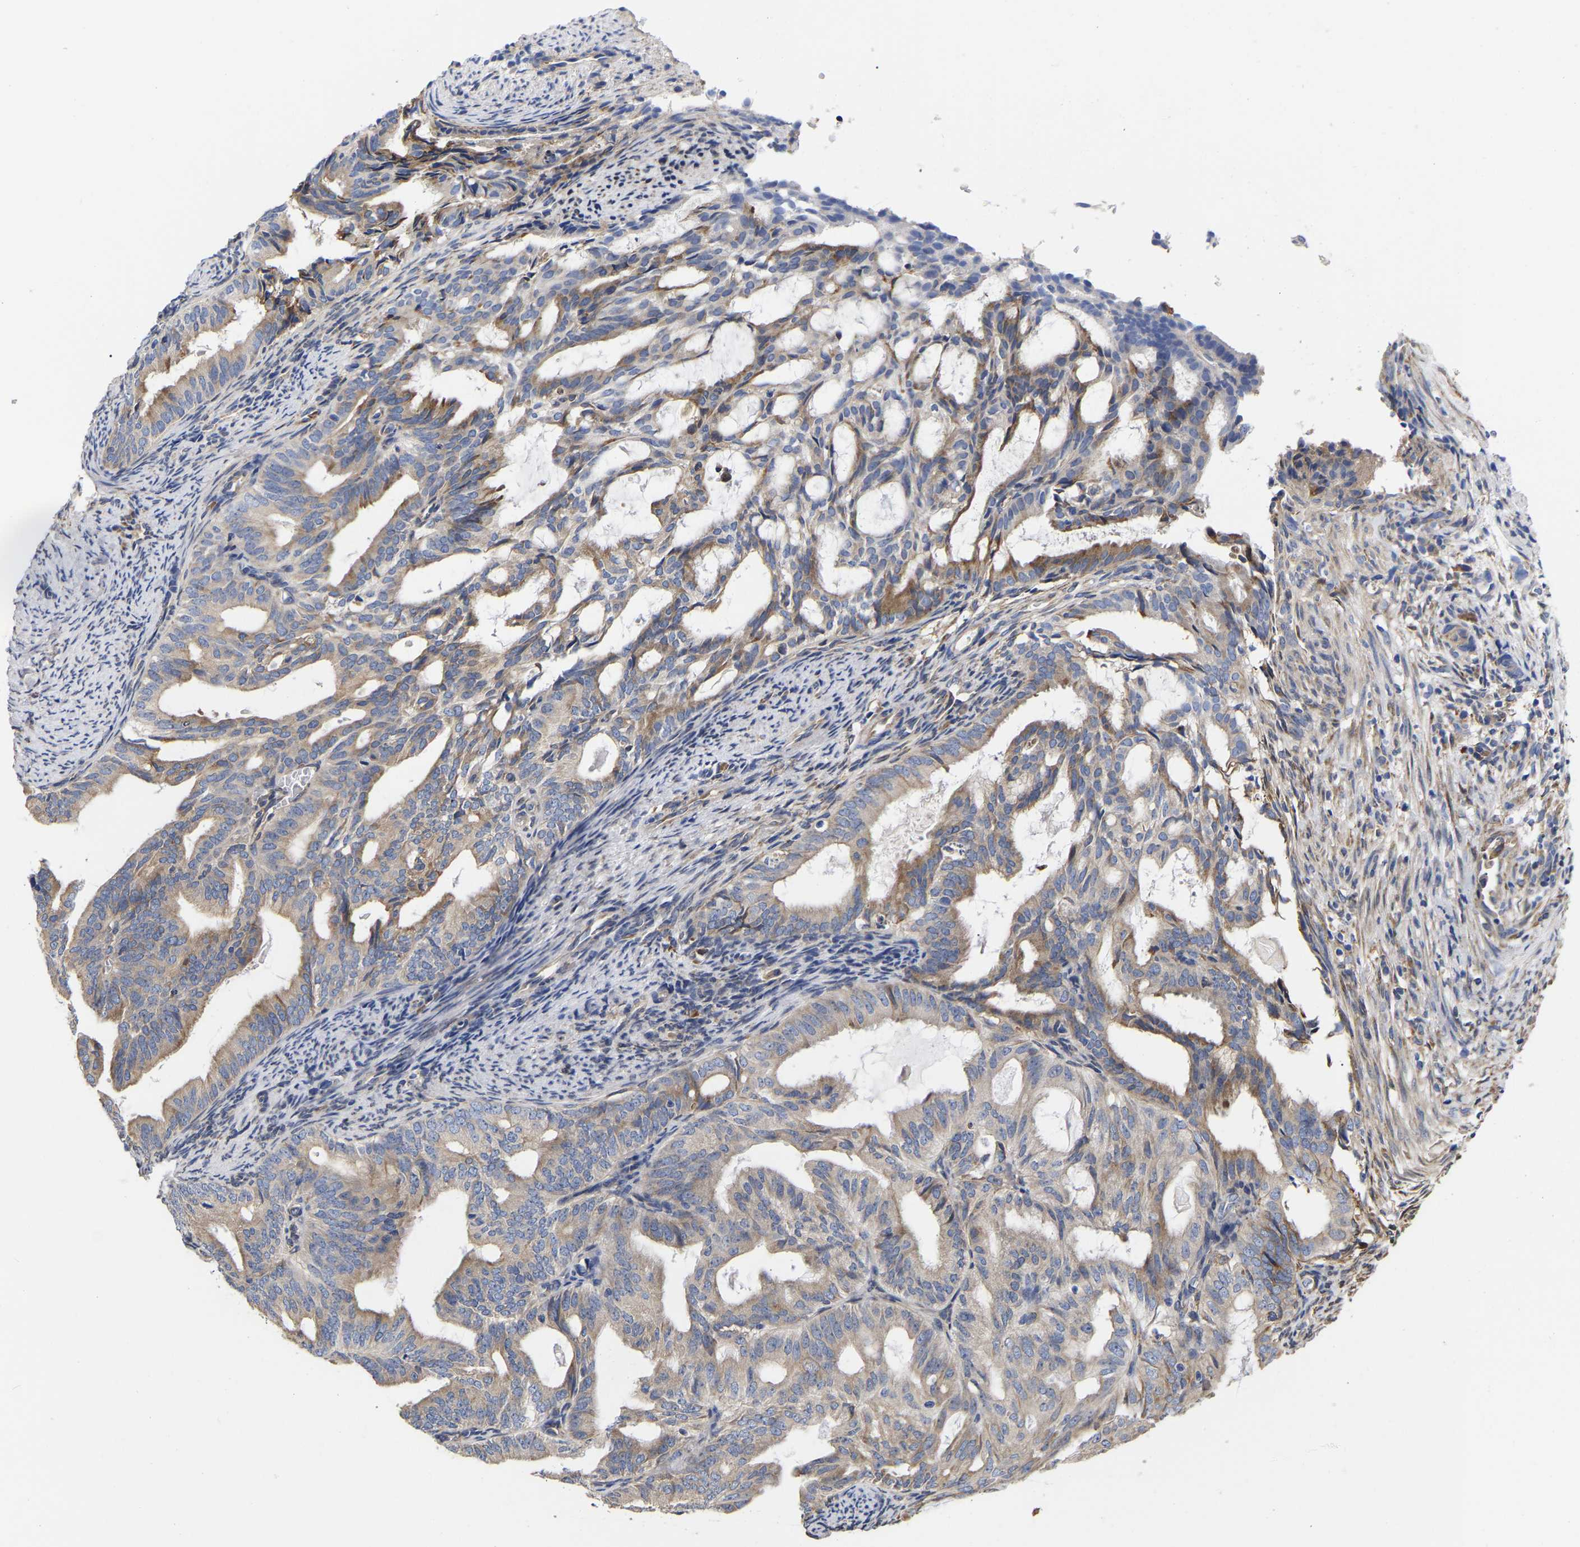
{"staining": {"intensity": "moderate", "quantity": ">75%", "location": "cytoplasmic/membranous"}, "tissue": "endometrial cancer", "cell_type": "Tumor cells", "image_type": "cancer", "snomed": [{"axis": "morphology", "description": "Adenocarcinoma, NOS"}, {"axis": "topography", "description": "Endometrium"}], "caption": "Tumor cells reveal medium levels of moderate cytoplasmic/membranous positivity in about >75% of cells in human endometrial cancer.", "gene": "CFAP298", "patient": {"sex": "female", "age": 58}}